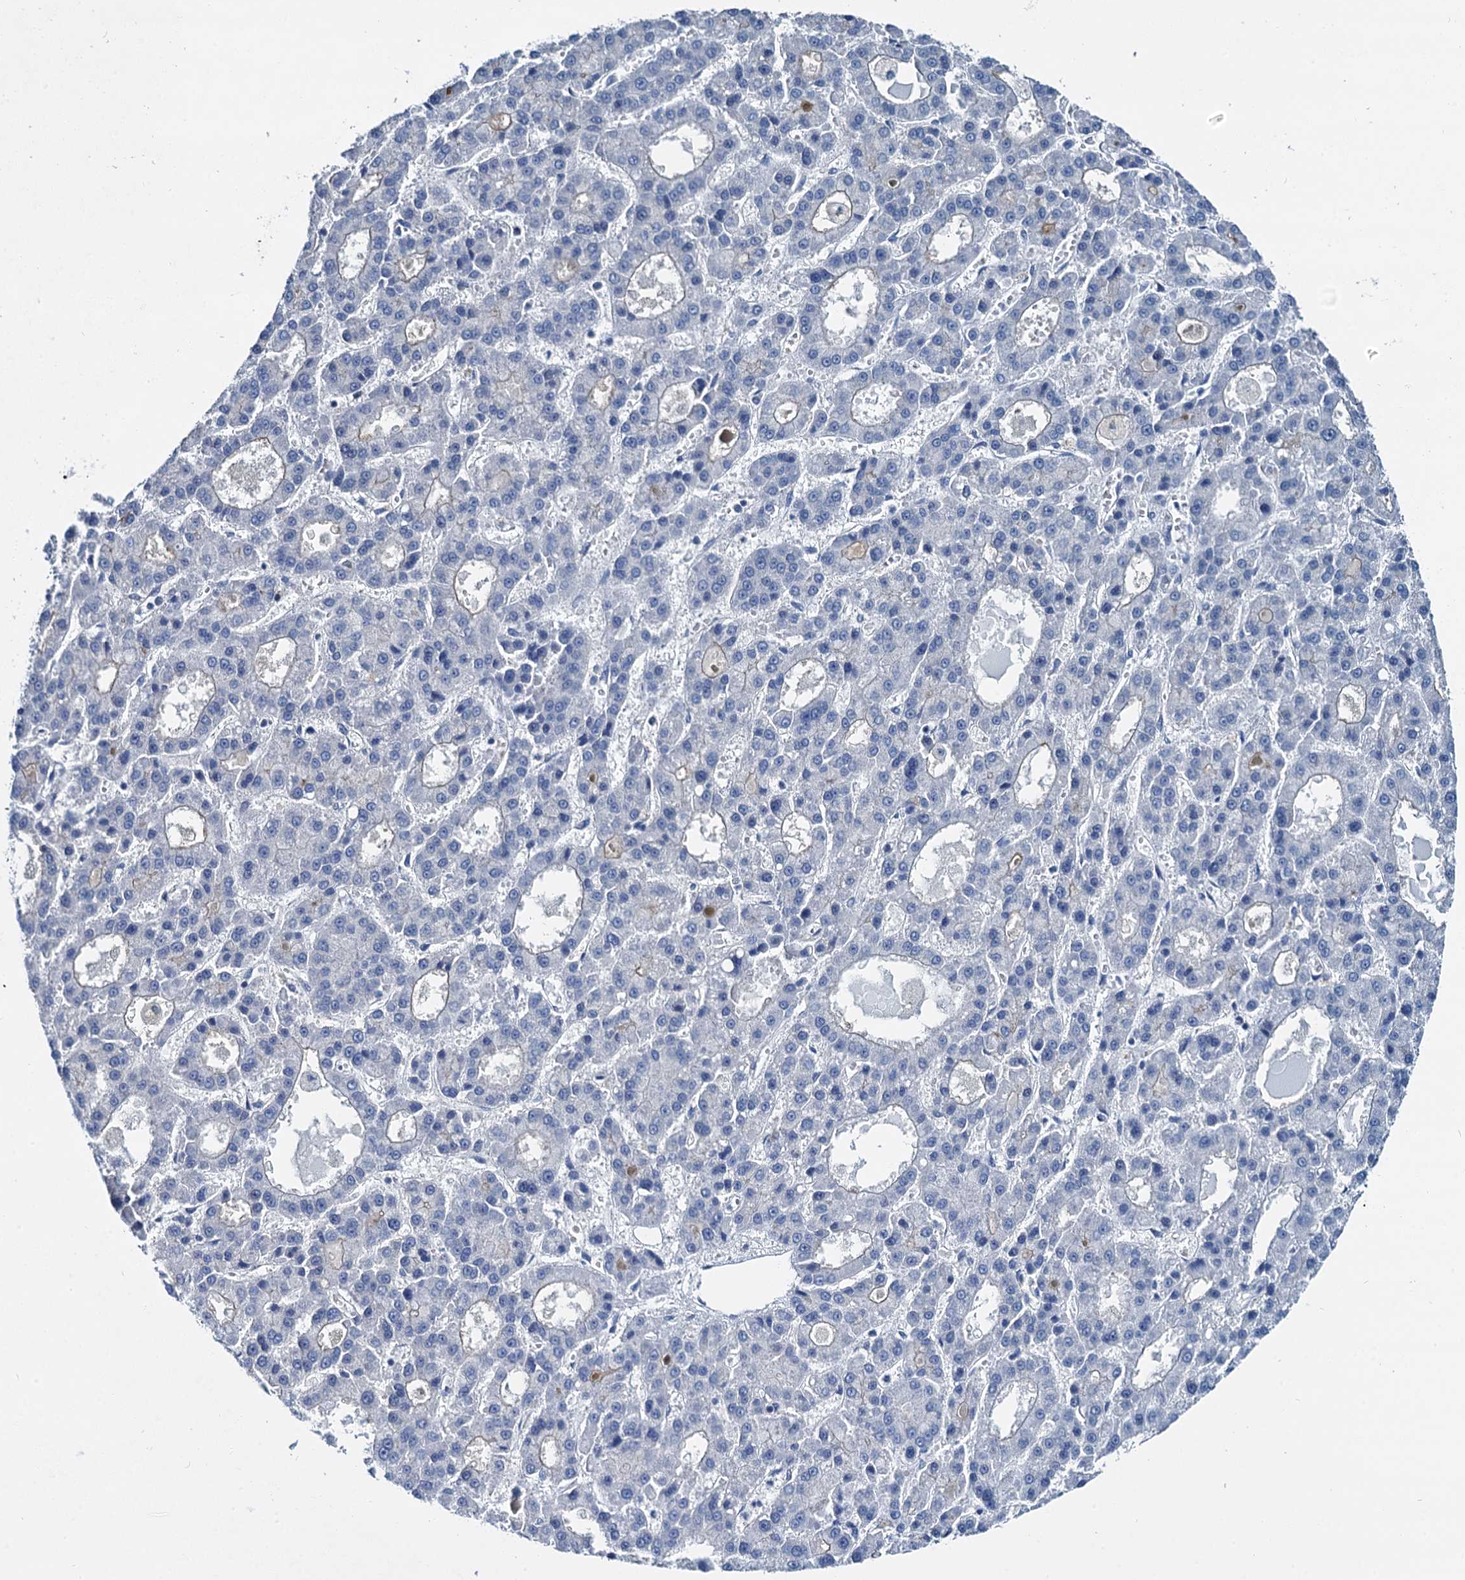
{"staining": {"intensity": "negative", "quantity": "none", "location": "none"}, "tissue": "liver cancer", "cell_type": "Tumor cells", "image_type": "cancer", "snomed": [{"axis": "morphology", "description": "Carcinoma, Hepatocellular, NOS"}, {"axis": "topography", "description": "Liver"}], "caption": "Image shows no significant protein positivity in tumor cells of liver cancer (hepatocellular carcinoma).", "gene": "MIOX", "patient": {"sex": "male", "age": 70}}